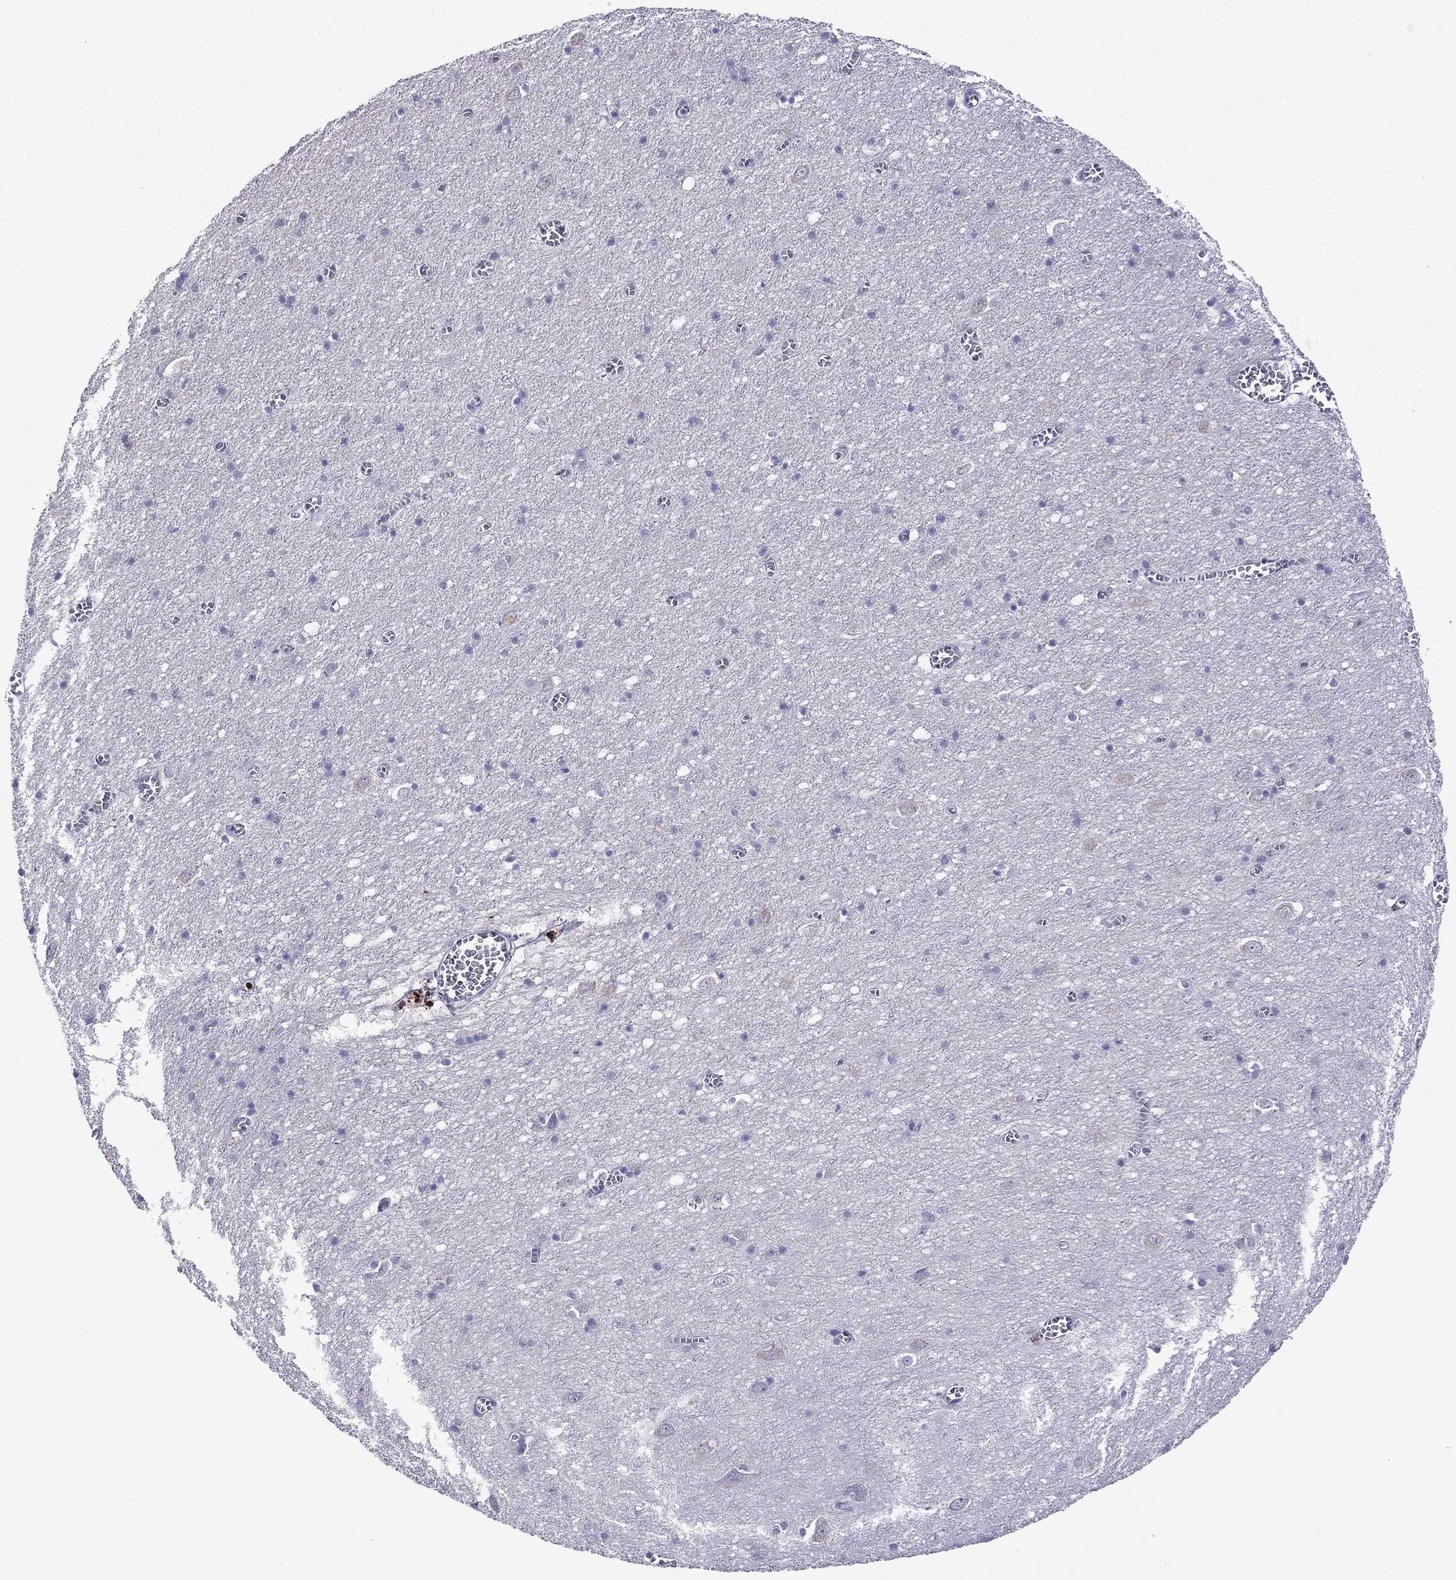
{"staining": {"intensity": "negative", "quantity": "none", "location": "none"}, "tissue": "cerebral cortex", "cell_type": "Endothelial cells", "image_type": "normal", "snomed": [{"axis": "morphology", "description": "Normal tissue, NOS"}, {"axis": "topography", "description": "Cerebral cortex"}], "caption": "The micrograph exhibits no significant staining in endothelial cells of cerebral cortex.", "gene": "CDHR4", "patient": {"sex": "male", "age": 70}}